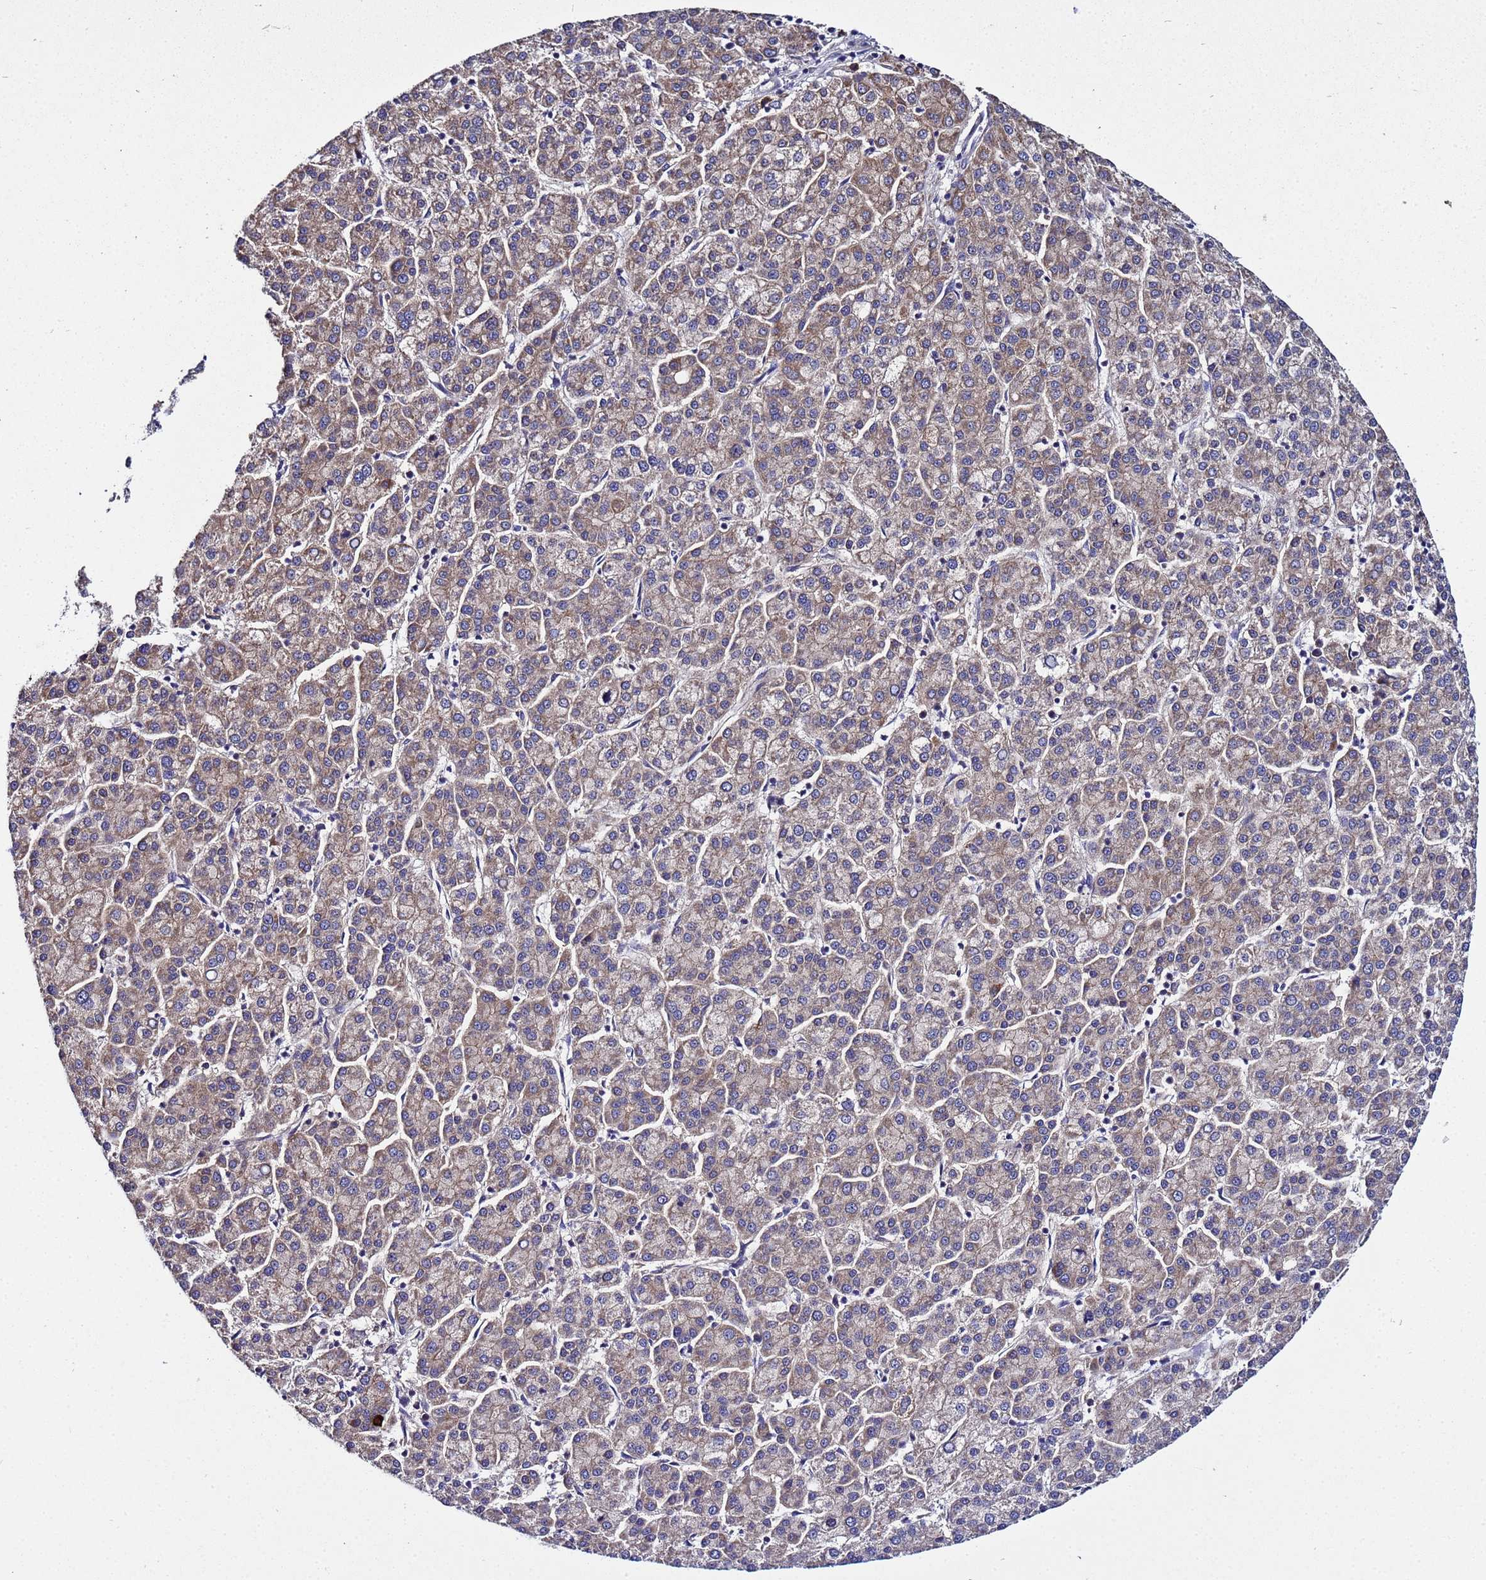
{"staining": {"intensity": "weak", "quantity": "25%-75%", "location": "cytoplasmic/membranous"}, "tissue": "liver cancer", "cell_type": "Tumor cells", "image_type": "cancer", "snomed": [{"axis": "morphology", "description": "Carcinoma, Hepatocellular, NOS"}, {"axis": "topography", "description": "Liver"}], "caption": "Liver cancer tissue shows weak cytoplasmic/membranous positivity in about 25%-75% of tumor cells, visualized by immunohistochemistry.", "gene": "PLXDC2", "patient": {"sex": "female", "age": 58}}